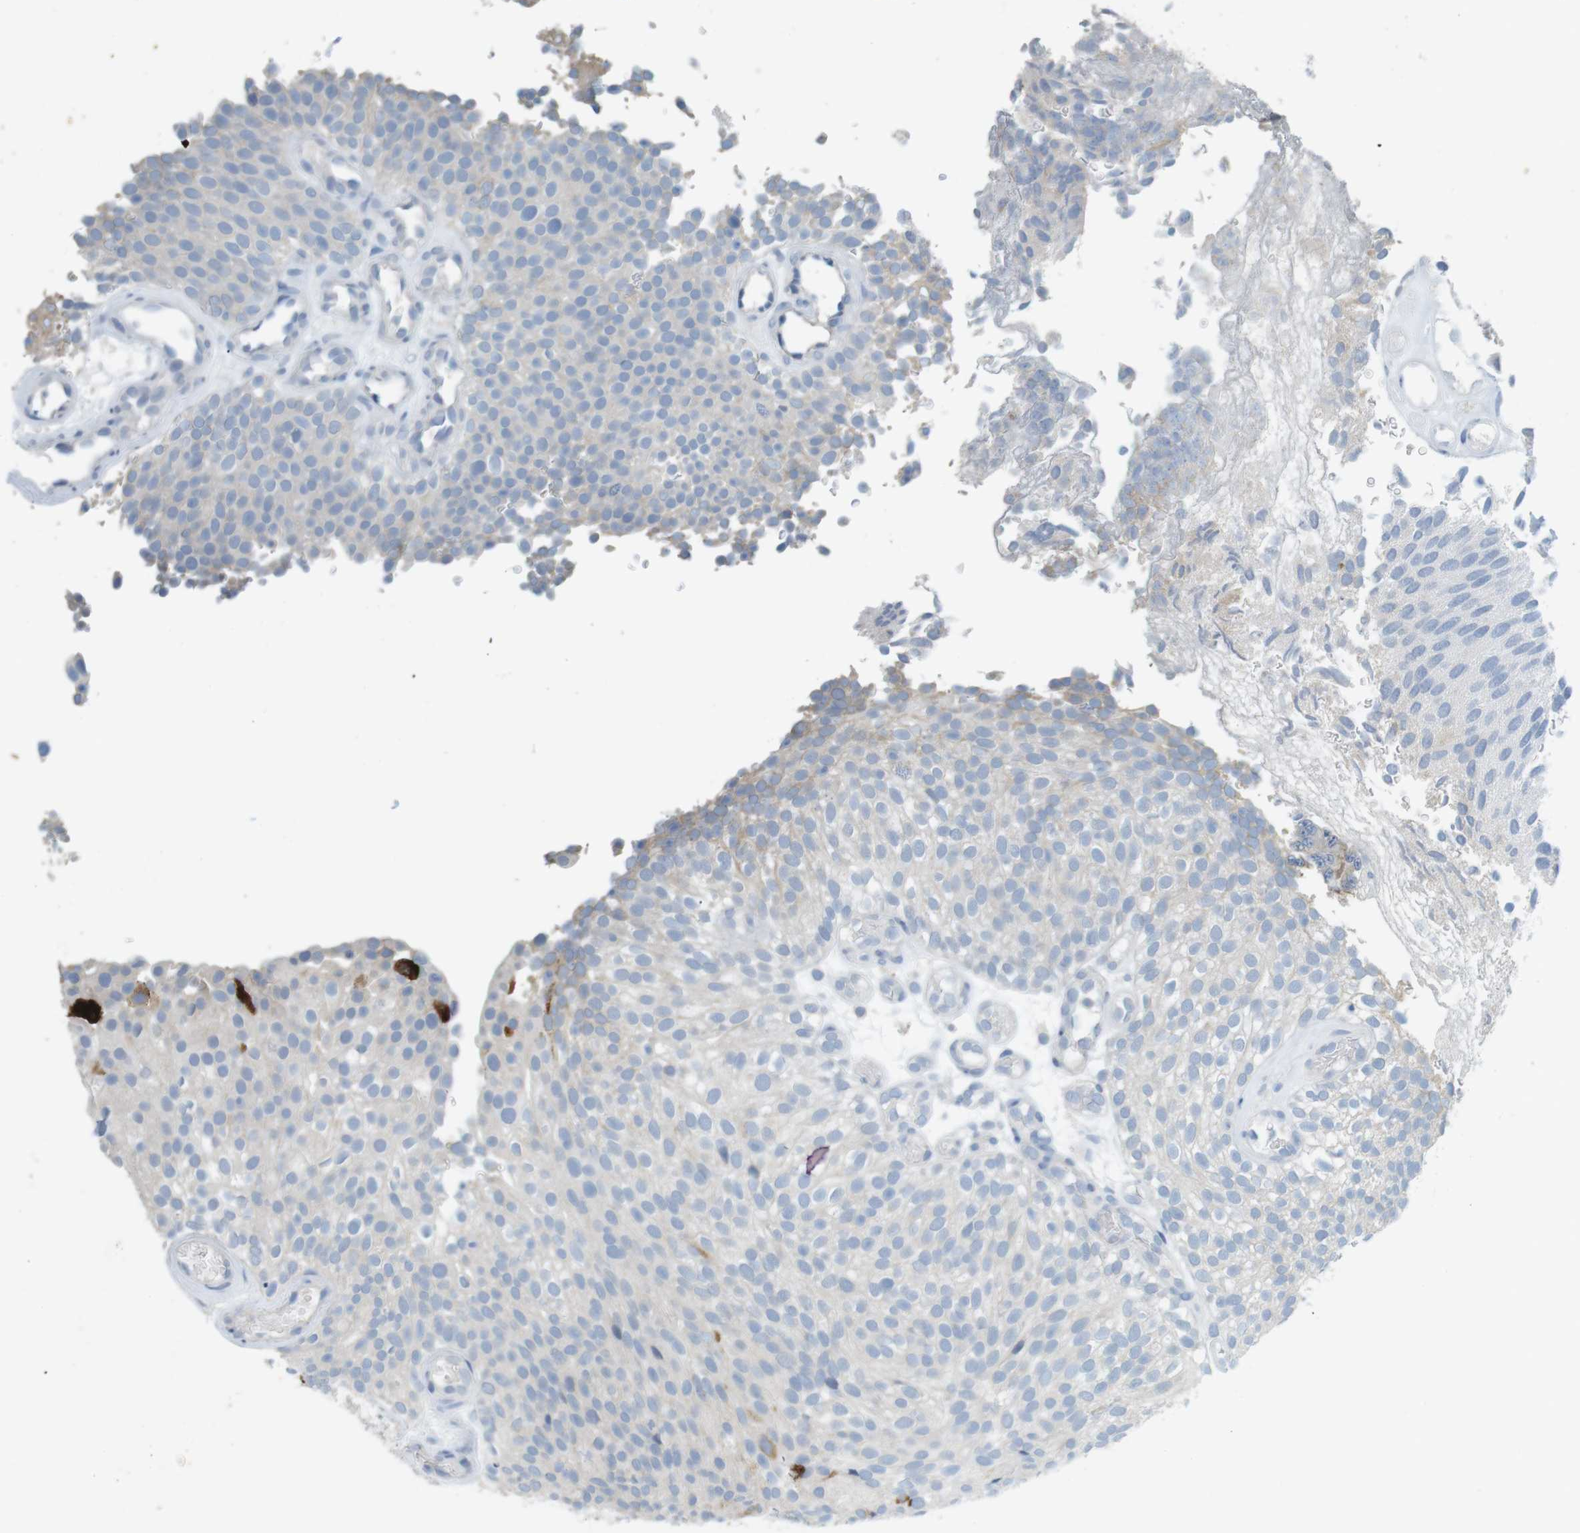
{"staining": {"intensity": "weak", "quantity": ">75%", "location": "cytoplasmic/membranous"}, "tissue": "urothelial cancer", "cell_type": "Tumor cells", "image_type": "cancer", "snomed": [{"axis": "morphology", "description": "Urothelial carcinoma, Low grade"}, {"axis": "topography", "description": "Urinary bladder"}], "caption": "Protein analysis of low-grade urothelial carcinoma tissue exhibits weak cytoplasmic/membranous expression in approximately >75% of tumor cells.", "gene": "MUC5B", "patient": {"sex": "male", "age": 78}}